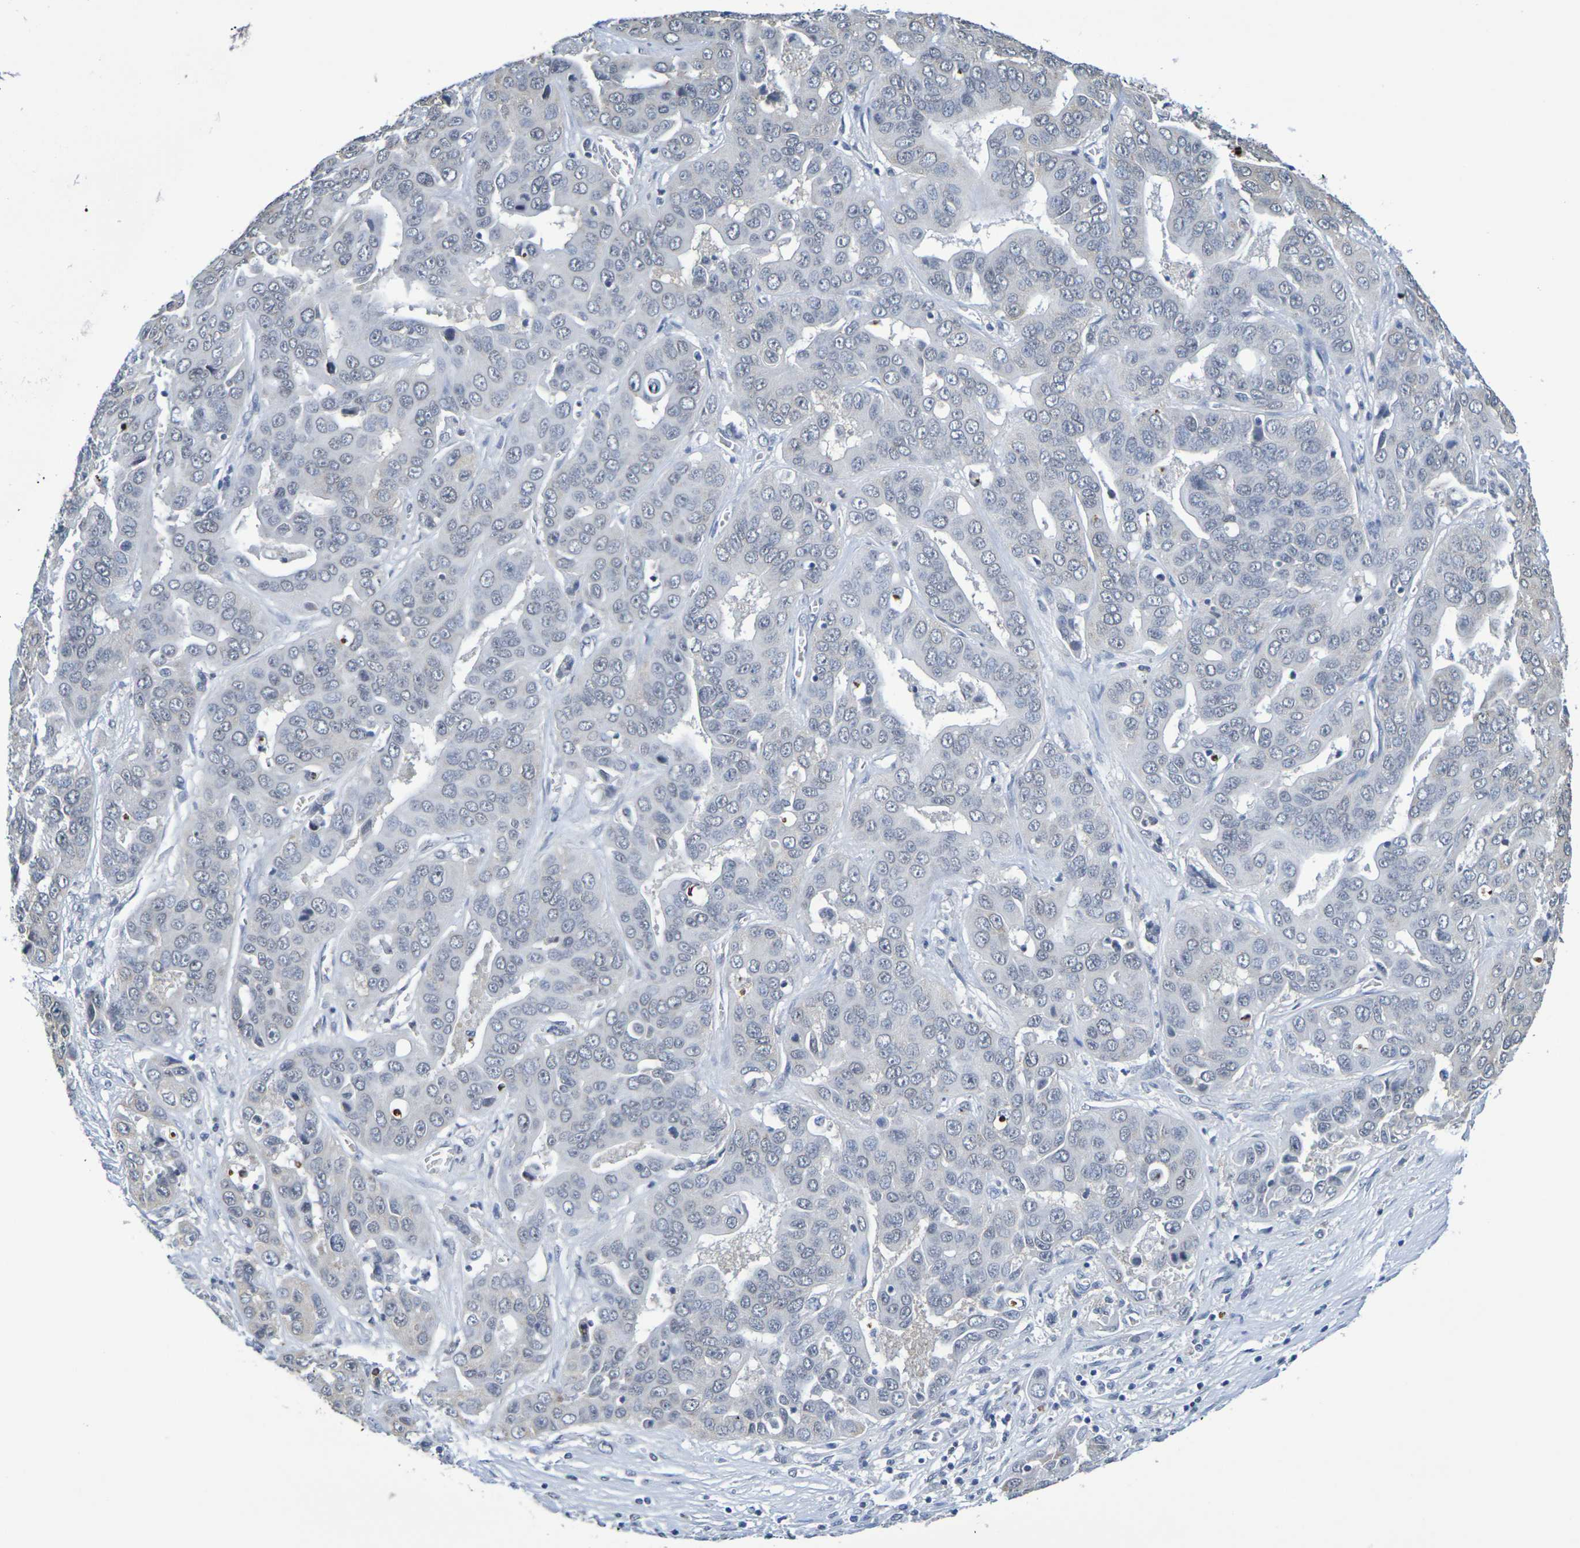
{"staining": {"intensity": "weak", "quantity": "25%-75%", "location": "cytoplasmic/membranous"}, "tissue": "liver cancer", "cell_type": "Tumor cells", "image_type": "cancer", "snomed": [{"axis": "morphology", "description": "Cholangiocarcinoma"}, {"axis": "topography", "description": "Liver"}], "caption": "This is a photomicrograph of immunohistochemistry (IHC) staining of liver cancer, which shows weak expression in the cytoplasmic/membranous of tumor cells.", "gene": "CHRNB1", "patient": {"sex": "female", "age": 52}}